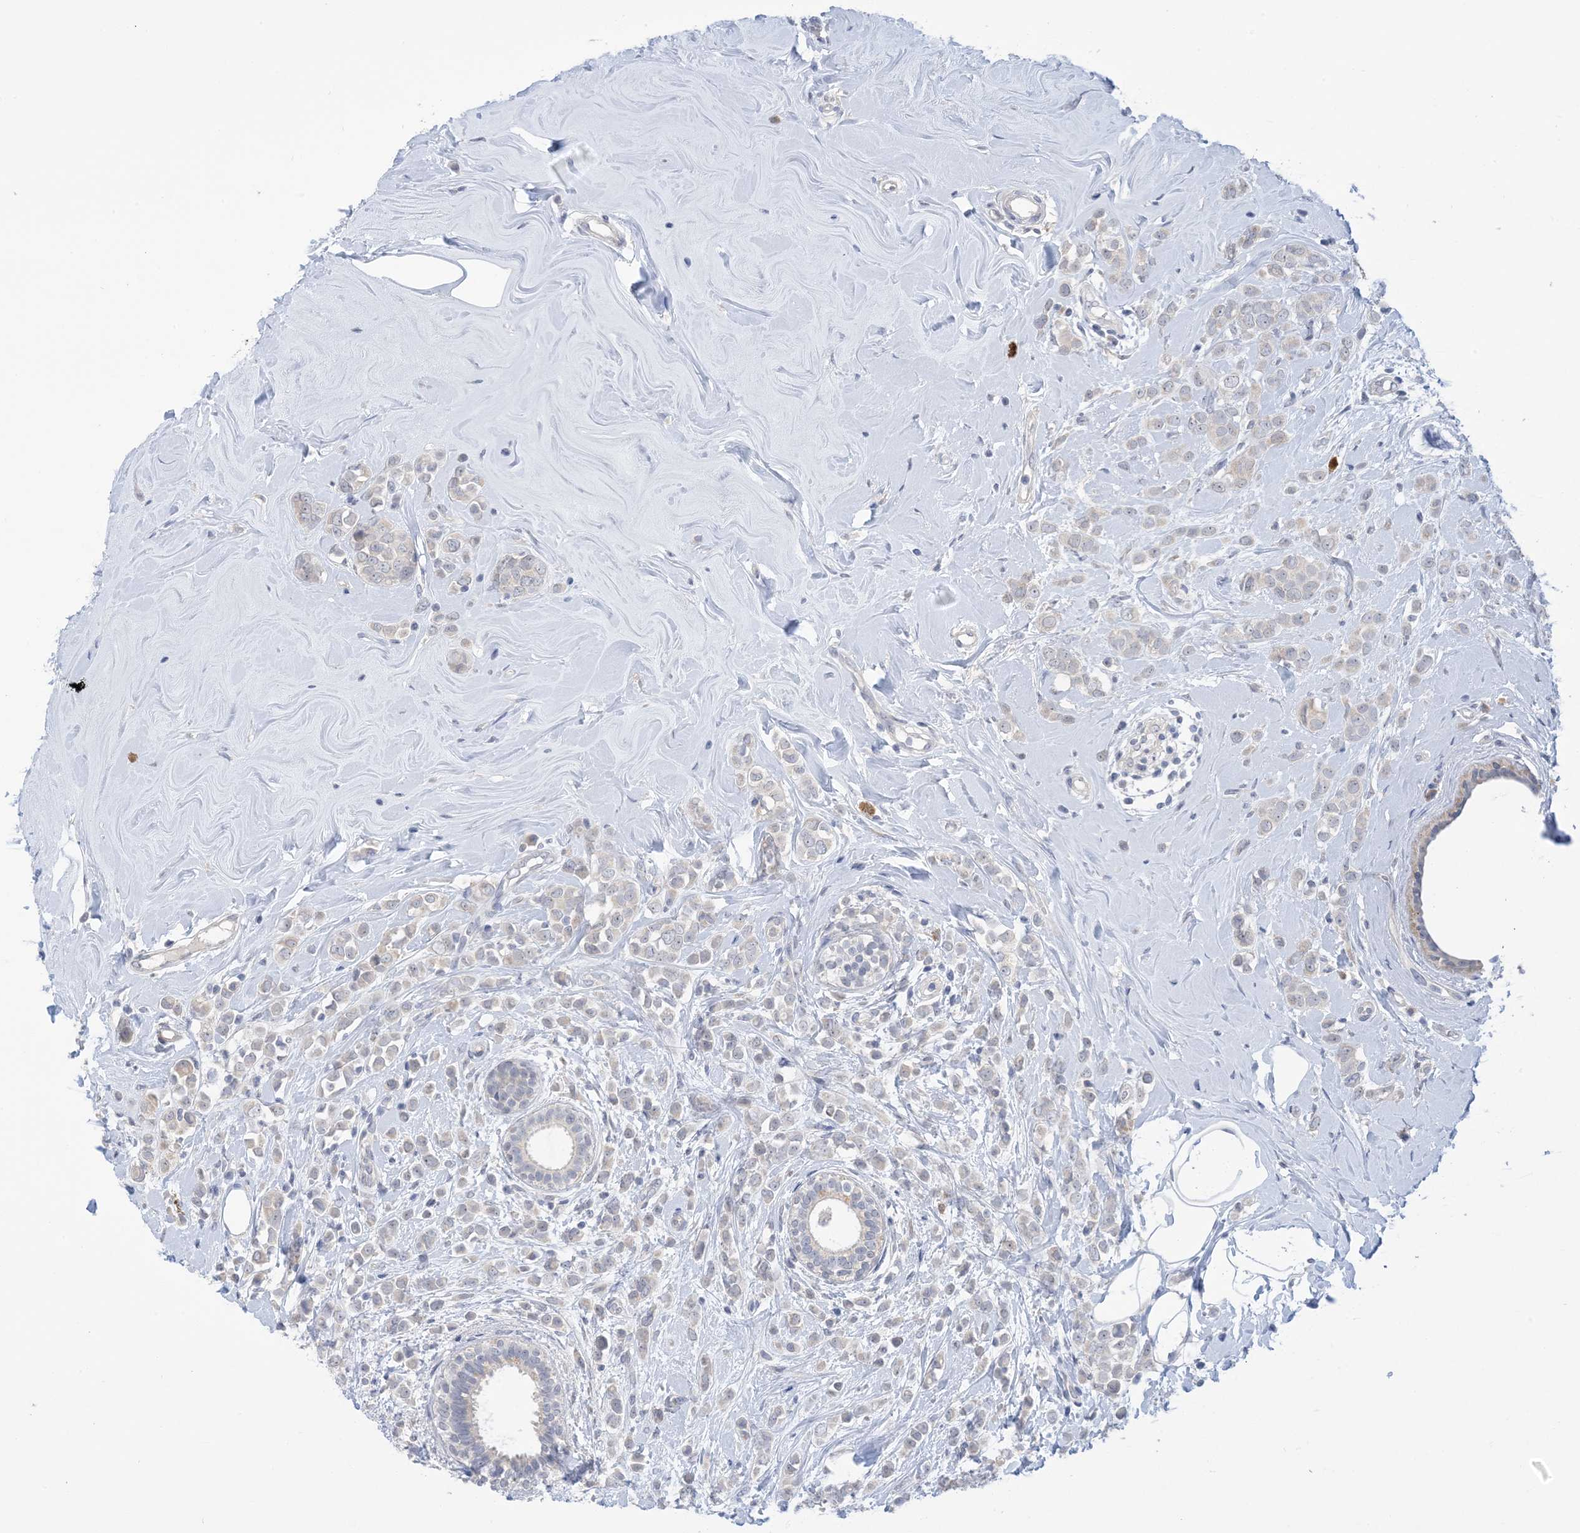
{"staining": {"intensity": "negative", "quantity": "none", "location": "none"}, "tissue": "breast cancer", "cell_type": "Tumor cells", "image_type": "cancer", "snomed": [{"axis": "morphology", "description": "Lobular carcinoma"}, {"axis": "topography", "description": "Breast"}], "caption": "Histopathology image shows no significant protein staining in tumor cells of breast lobular carcinoma.", "gene": "TTYH1", "patient": {"sex": "female", "age": 47}}